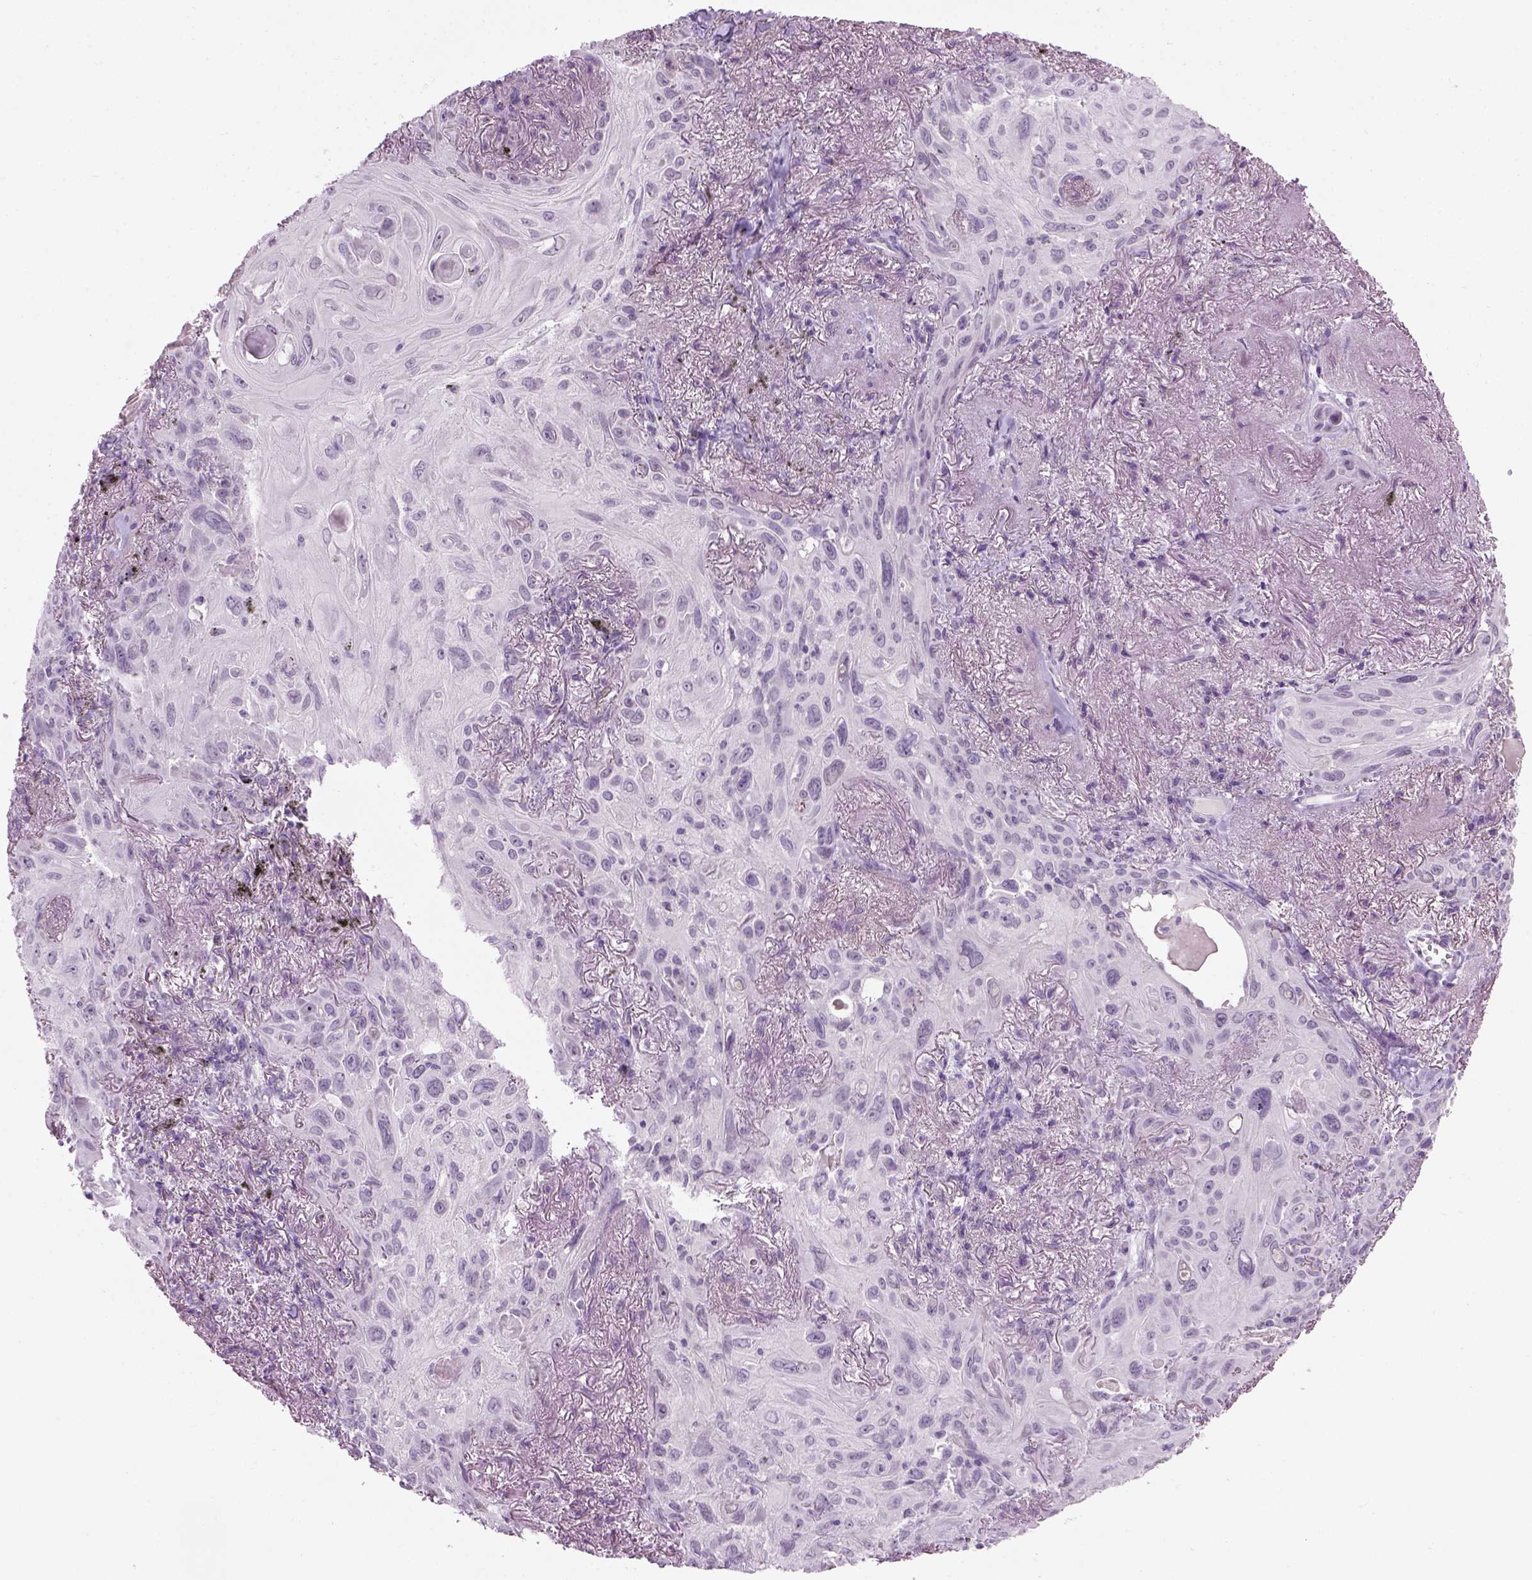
{"staining": {"intensity": "negative", "quantity": "none", "location": "none"}, "tissue": "lung cancer", "cell_type": "Tumor cells", "image_type": "cancer", "snomed": [{"axis": "morphology", "description": "Squamous cell carcinoma, NOS"}, {"axis": "topography", "description": "Lung"}], "caption": "The image demonstrates no significant expression in tumor cells of squamous cell carcinoma (lung). Nuclei are stained in blue.", "gene": "GABRB2", "patient": {"sex": "male", "age": 79}}